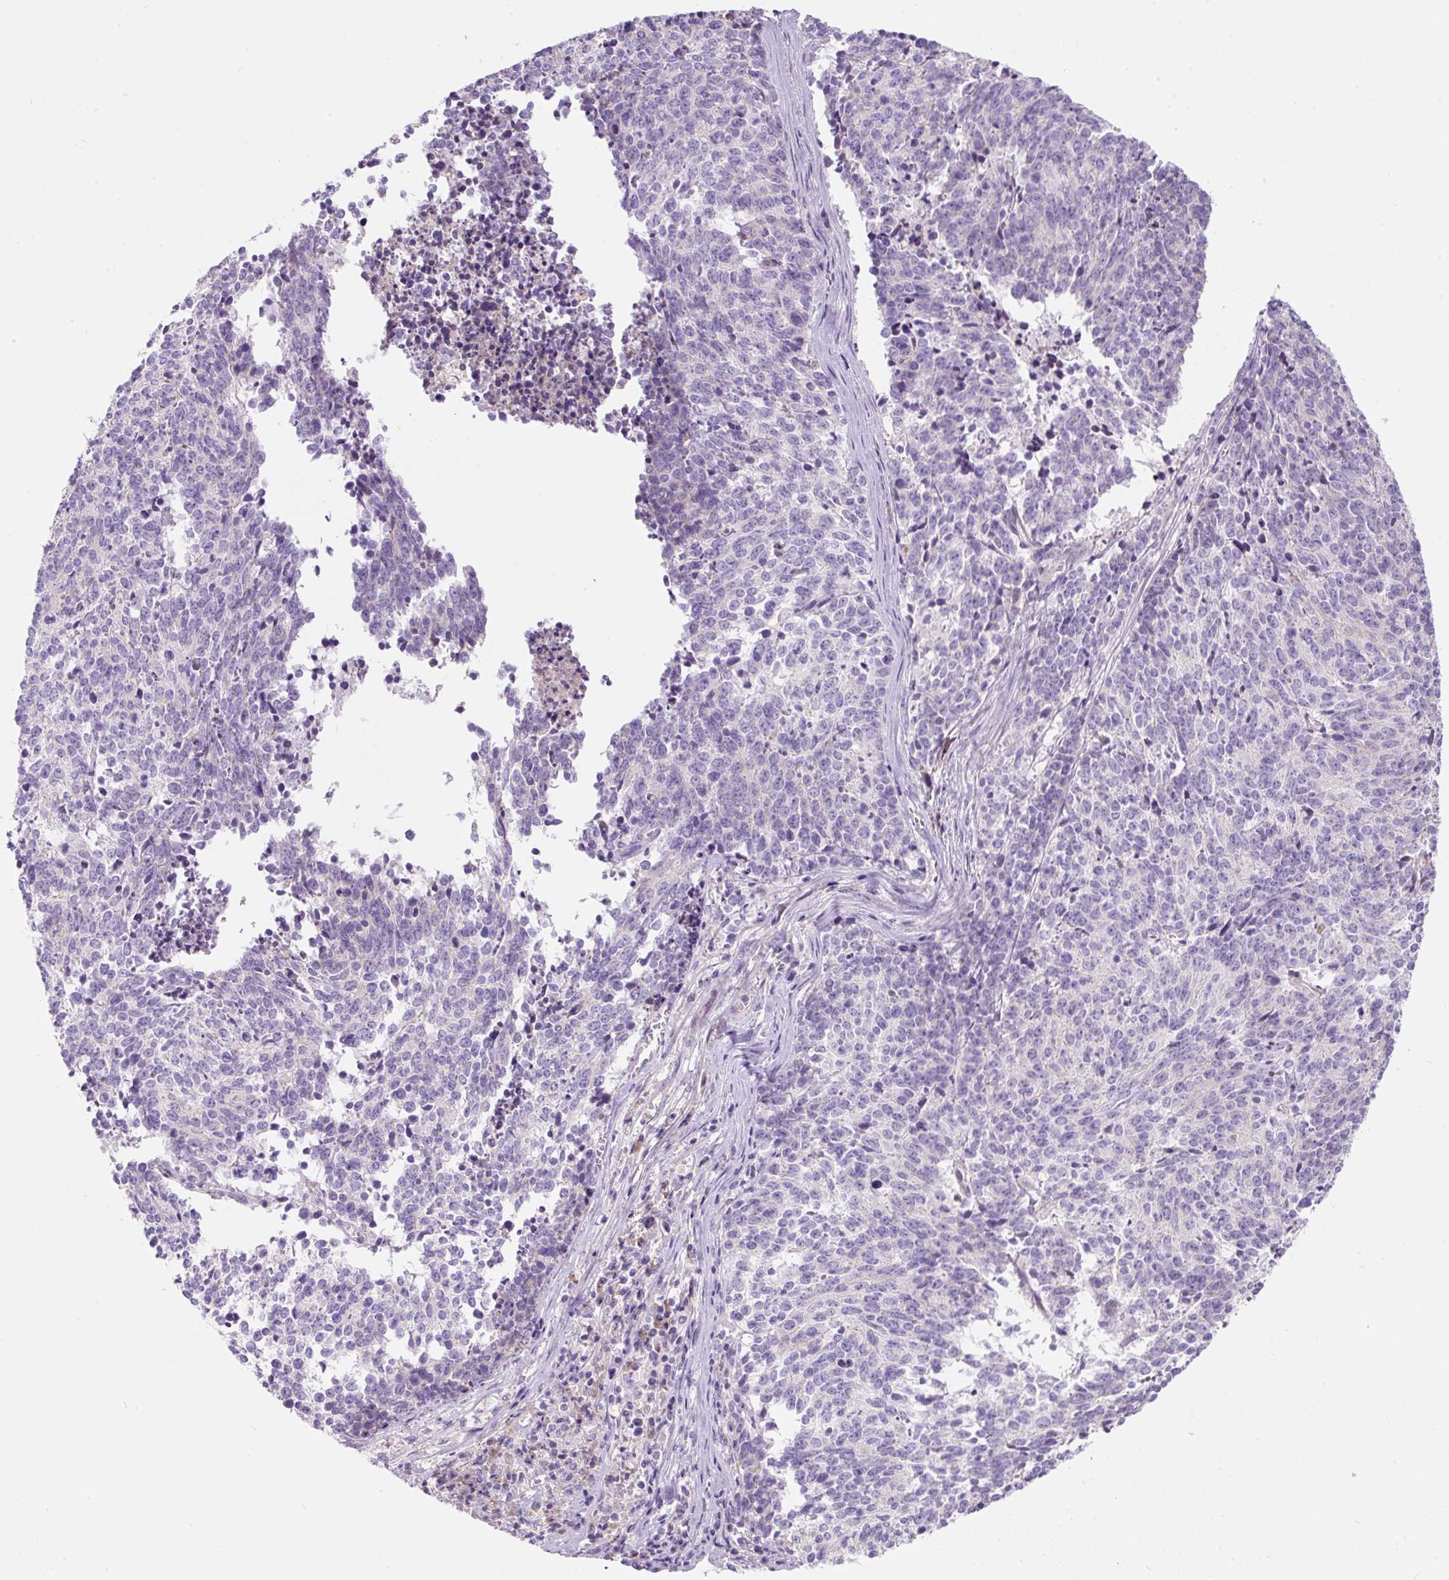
{"staining": {"intensity": "negative", "quantity": "none", "location": "none"}, "tissue": "cervical cancer", "cell_type": "Tumor cells", "image_type": "cancer", "snomed": [{"axis": "morphology", "description": "Squamous cell carcinoma, NOS"}, {"axis": "topography", "description": "Cervix"}], "caption": "This is a image of immunohistochemistry staining of cervical cancer, which shows no staining in tumor cells. (DAB (3,3'-diaminobenzidine) immunohistochemistry (IHC) visualized using brightfield microscopy, high magnification).", "gene": "SUSD5", "patient": {"sex": "female", "age": 29}}